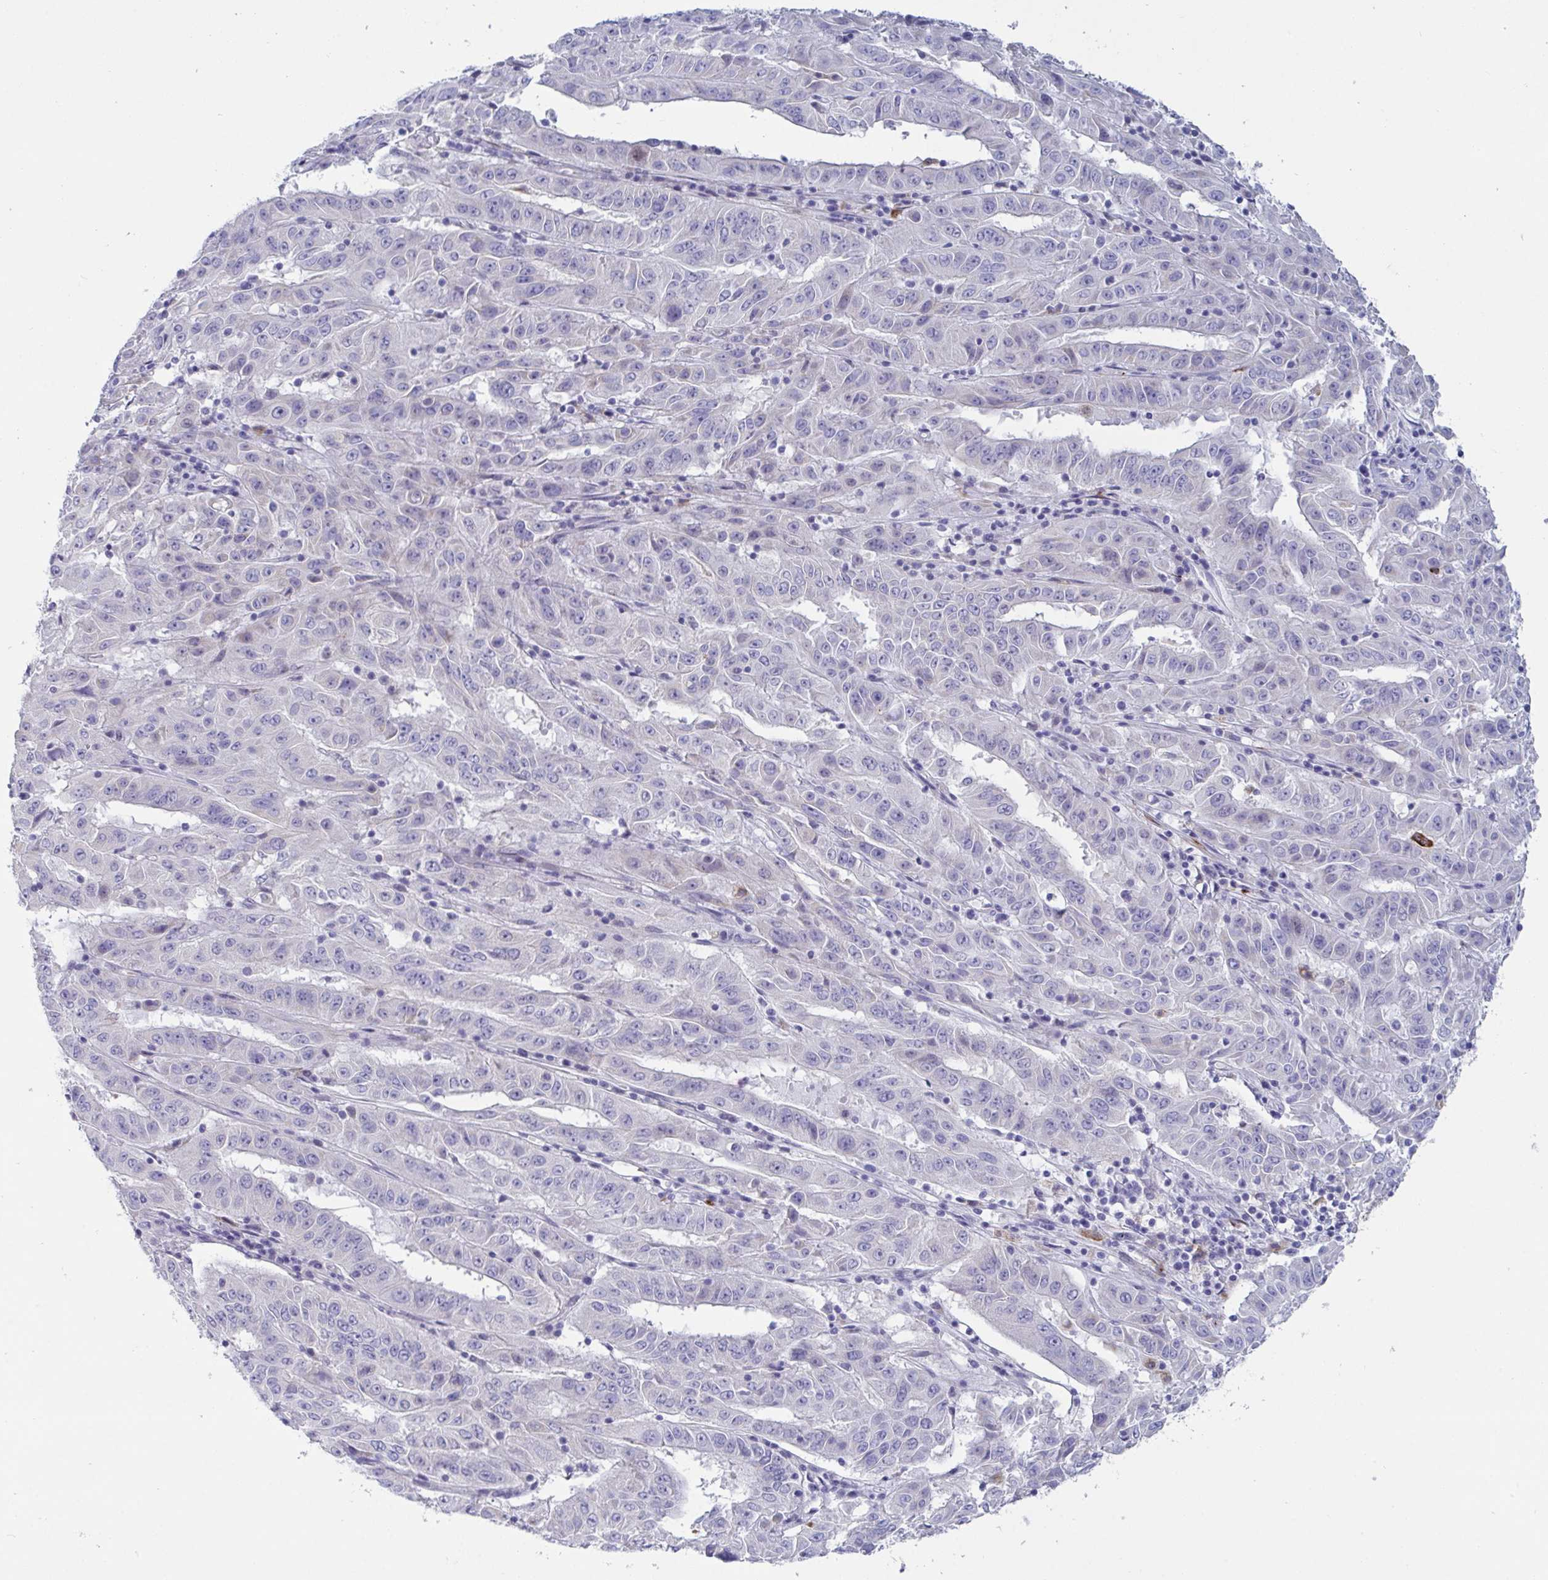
{"staining": {"intensity": "negative", "quantity": "none", "location": "none"}, "tissue": "pancreatic cancer", "cell_type": "Tumor cells", "image_type": "cancer", "snomed": [{"axis": "morphology", "description": "Adenocarcinoma, NOS"}, {"axis": "topography", "description": "Pancreas"}], "caption": "Tumor cells are negative for protein expression in human adenocarcinoma (pancreatic).", "gene": "TAS2R38", "patient": {"sex": "male", "age": 63}}